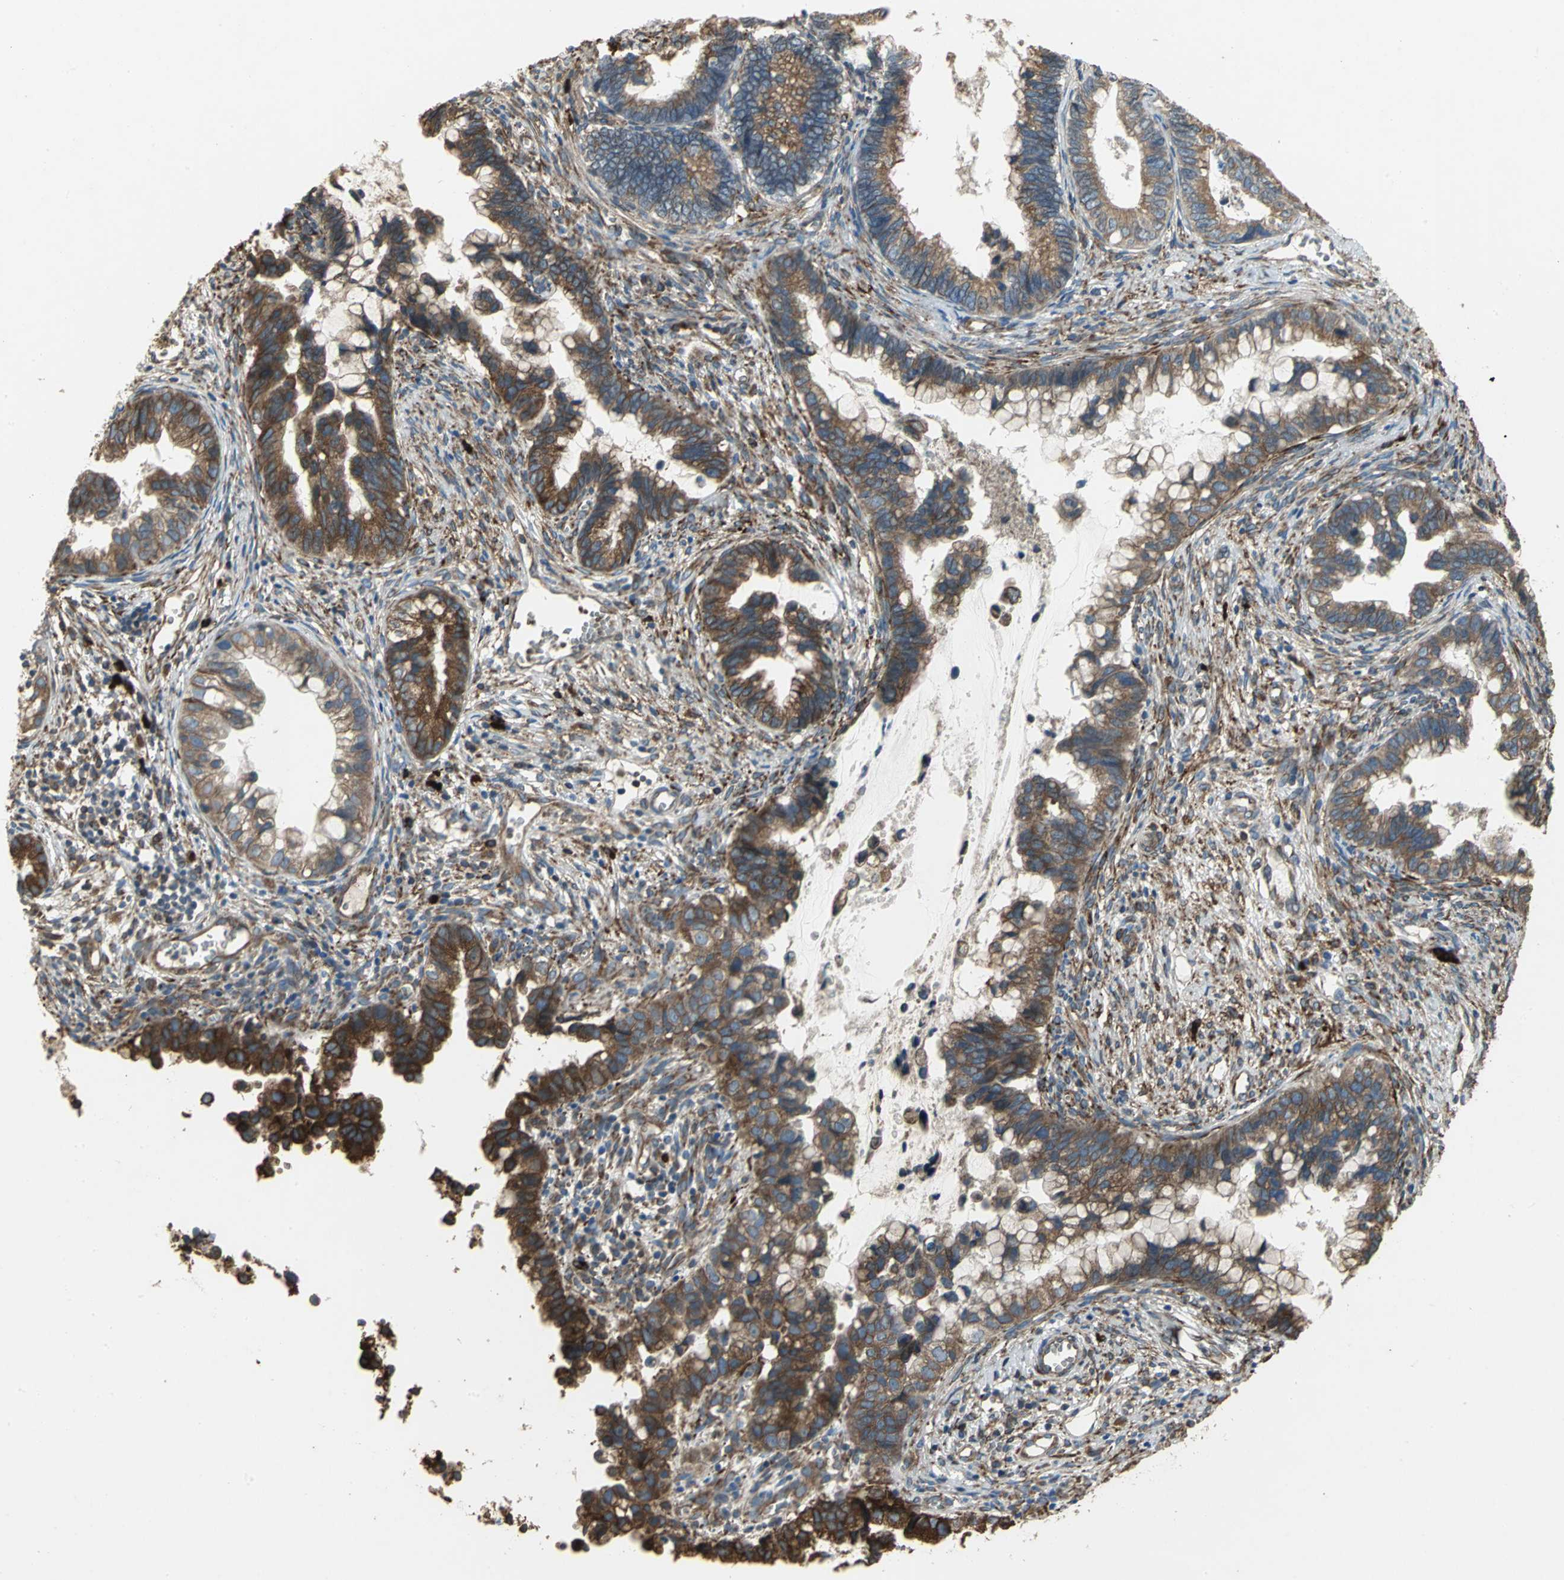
{"staining": {"intensity": "moderate", "quantity": "25%-75%", "location": "cytoplasmic/membranous,nuclear"}, "tissue": "cervical cancer", "cell_type": "Tumor cells", "image_type": "cancer", "snomed": [{"axis": "morphology", "description": "Adenocarcinoma, NOS"}, {"axis": "topography", "description": "Cervix"}], "caption": "Cervical cancer (adenocarcinoma) was stained to show a protein in brown. There is medium levels of moderate cytoplasmic/membranous and nuclear staining in approximately 25%-75% of tumor cells.", "gene": "SYVN1", "patient": {"sex": "female", "age": 44}}